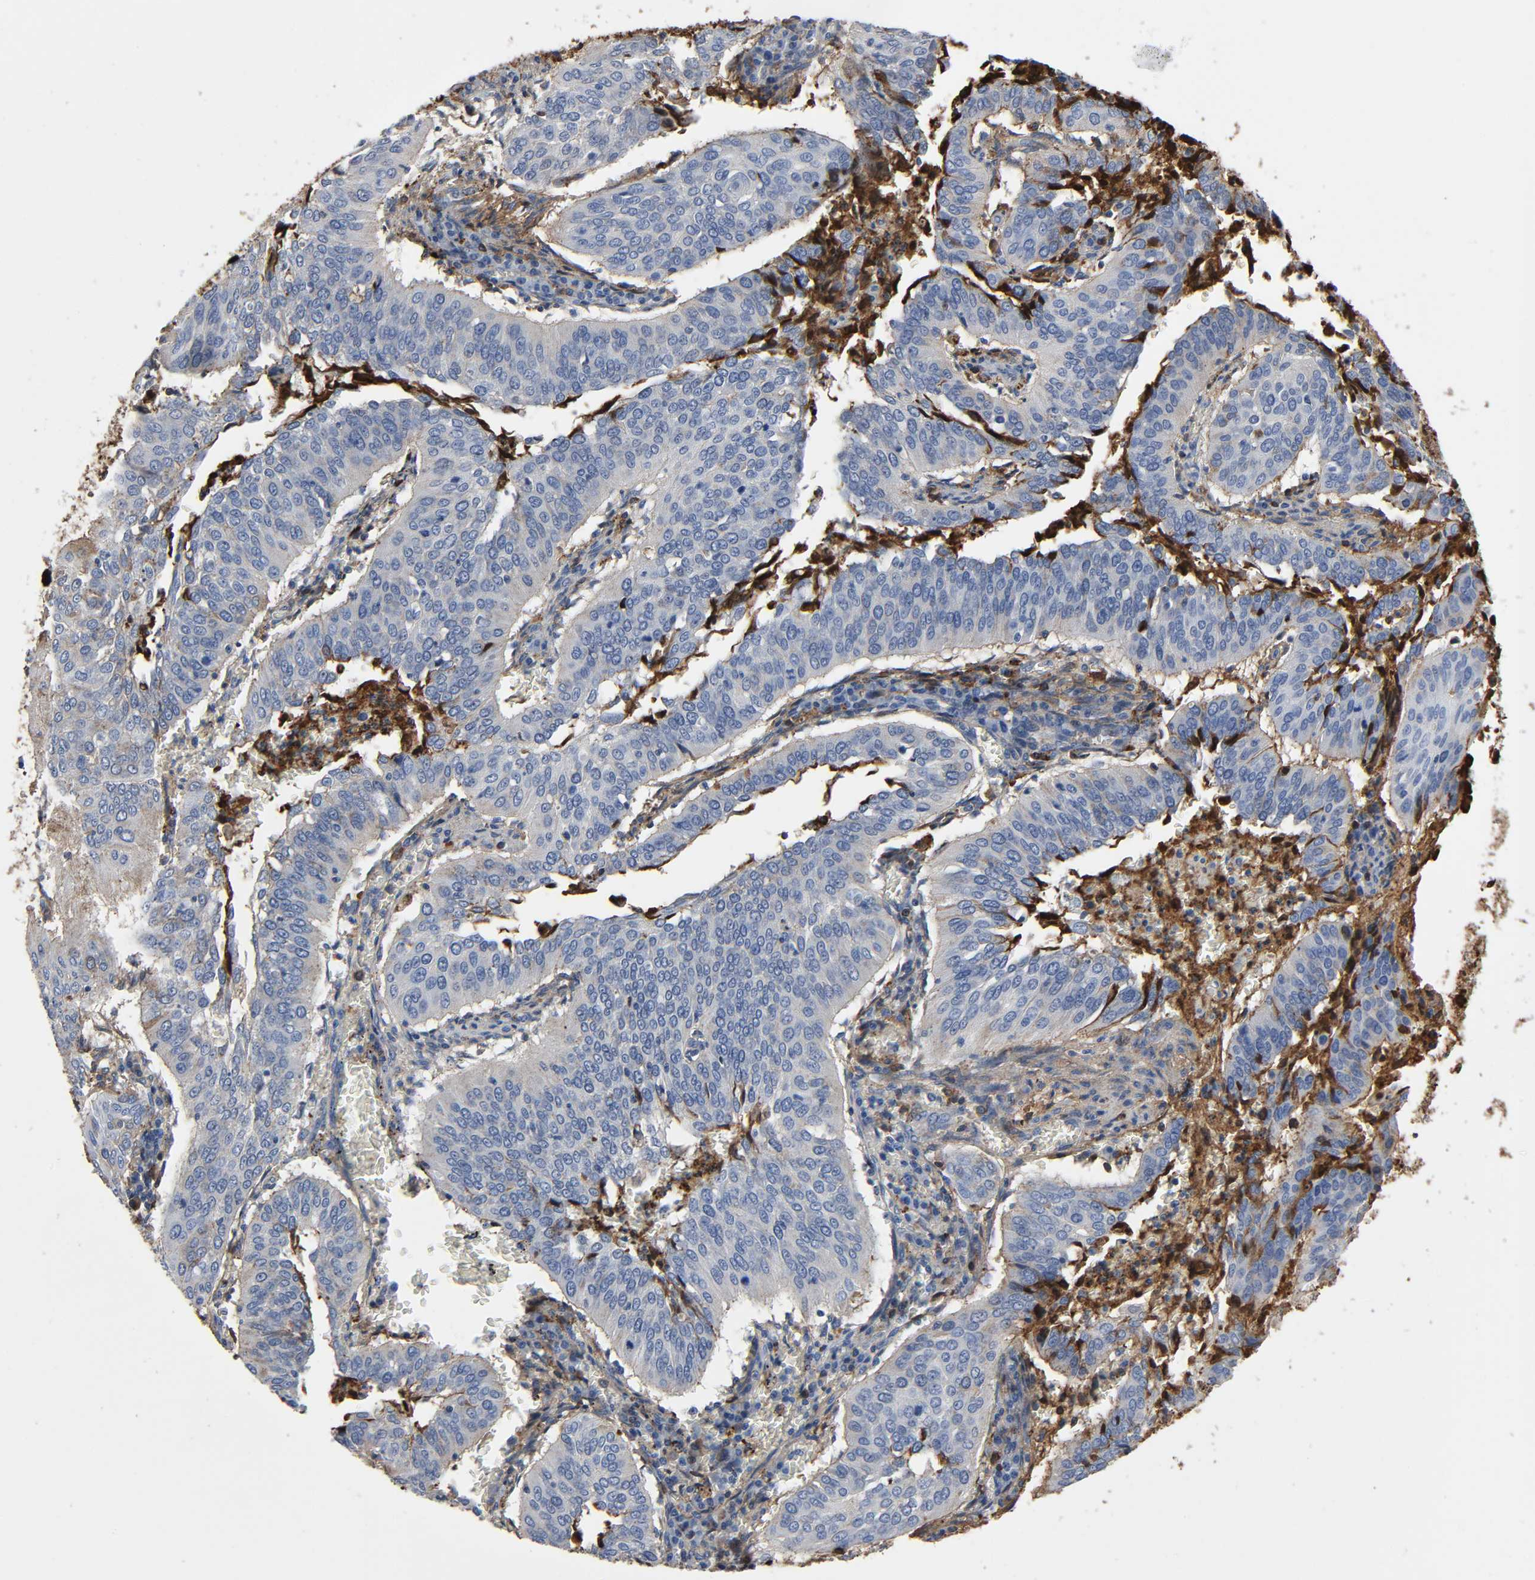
{"staining": {"intensity": "moderate", "quantity": "<25%", "location": "cytoplasmic/membranous"}, "tissue": "cervical cancer", "cell_type": "Tumor cells", "image_type": "cancer", "snomed": [{"axis": "morphology", "description": "Squamous cell carcinoma, NOS"}, {"axis": "topography", "description": "Cervix"}], "caption": "The micrograph exhibits staining of cervical cancer (squamous cell carcinoma), revealing moderate cytoplasmic/membranous protein staining (brown color) within tumor cells.", "gene": "C3", "patient": {"sex": "female", "age": 39}}